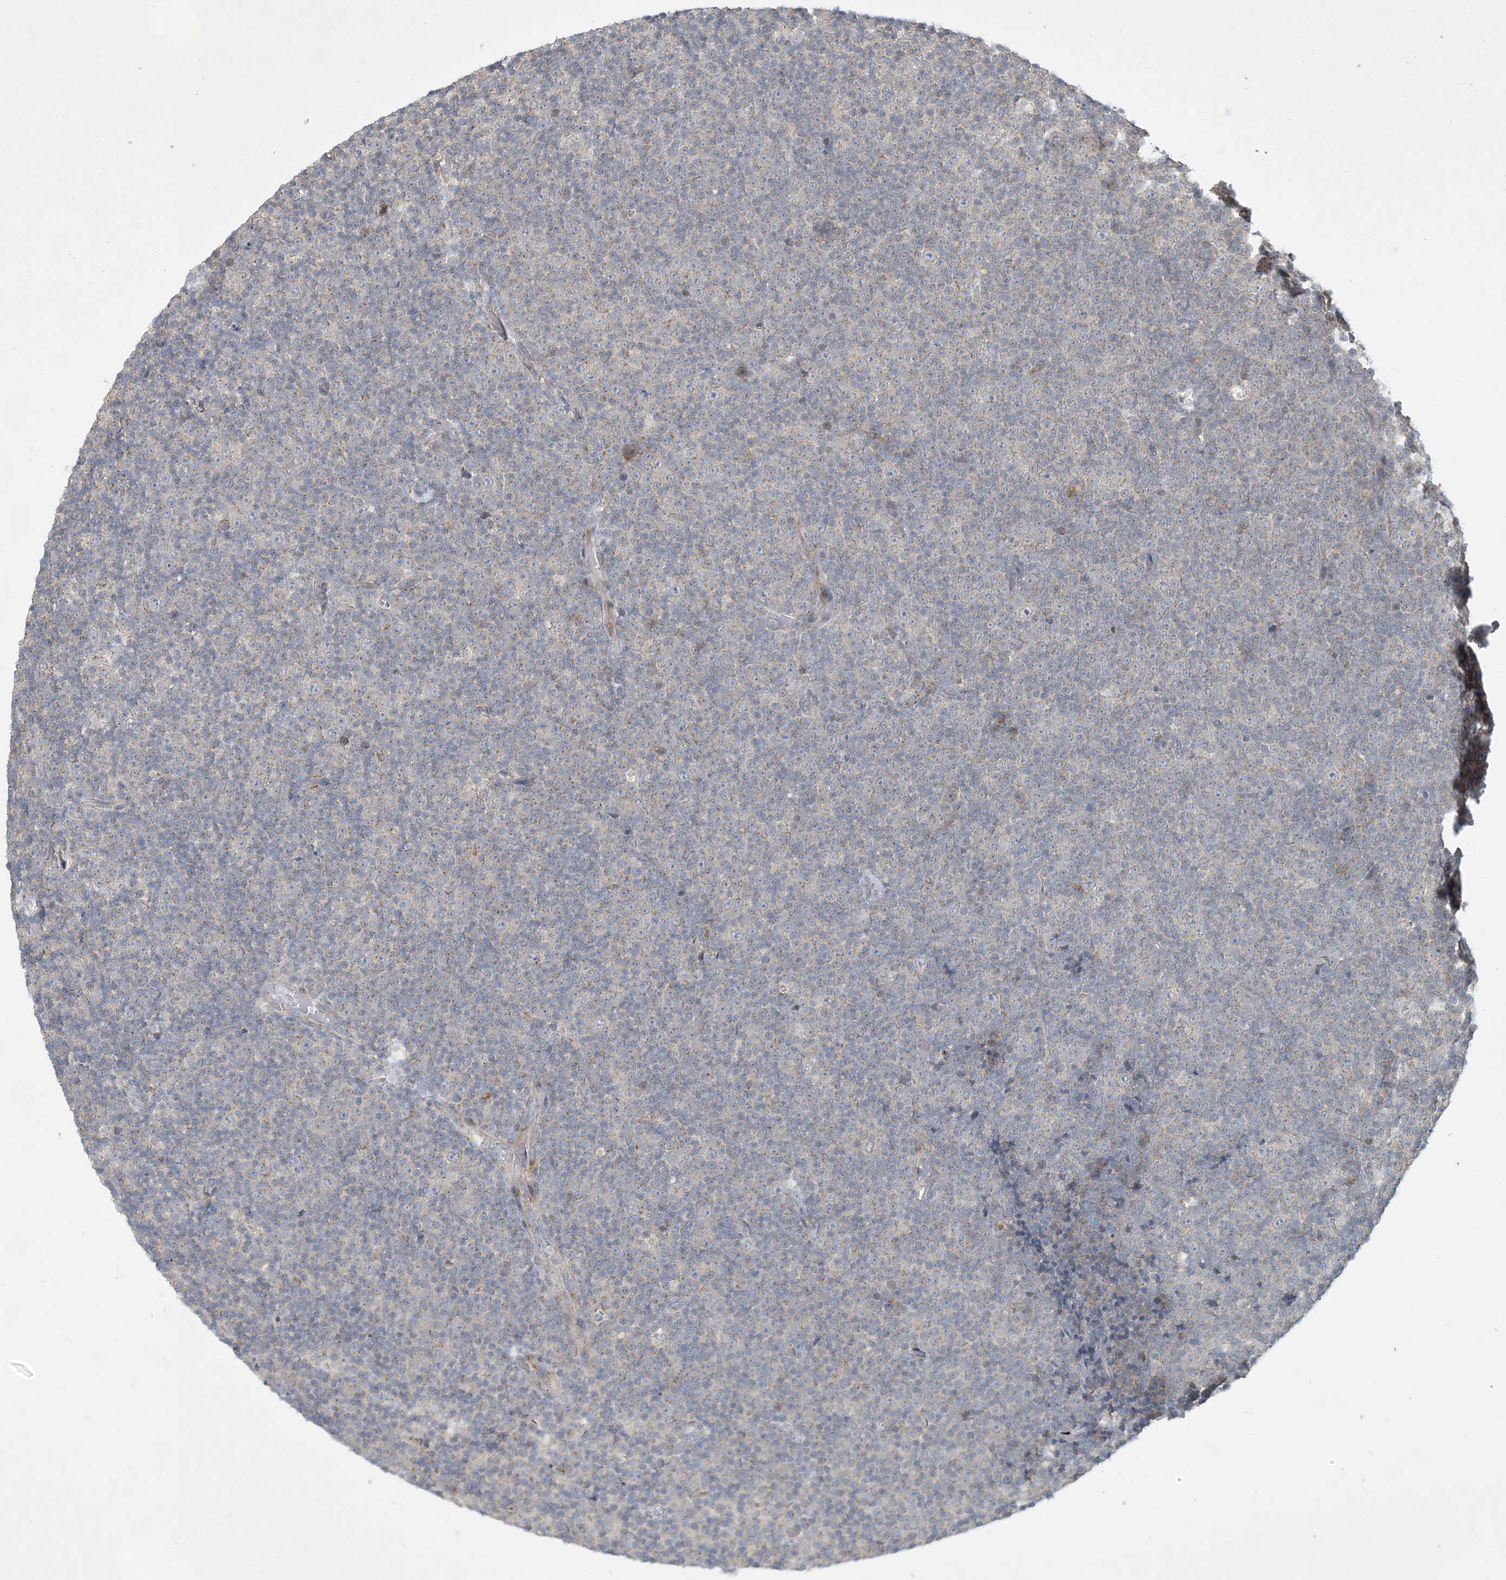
{"staining": {"intensity": "weak", "quantity": "25%-75%", "location": "cytoplasmic/membranous"}, "tissue": "lymphoma", "cell_type": "Tumor cells", "image_type": "cancer", "snomed": [{"axis": "morphology", "description": "Malignant lymphoma, non-Hodgkin's type, Low grade"}, {"axis": "topography", "description": "Lymph node"}], "caption": "IHC photomicrograph of human malignant lymphoma, non-Hodgkin's type (low-grade) stained for a protein (brown), which exhibits low levels of weak cytoplasmic/membranous staining in about 25%-75% of tumor cells.", "gene": "CCDC14", "patient": {"sex": "female", "age": 67}}